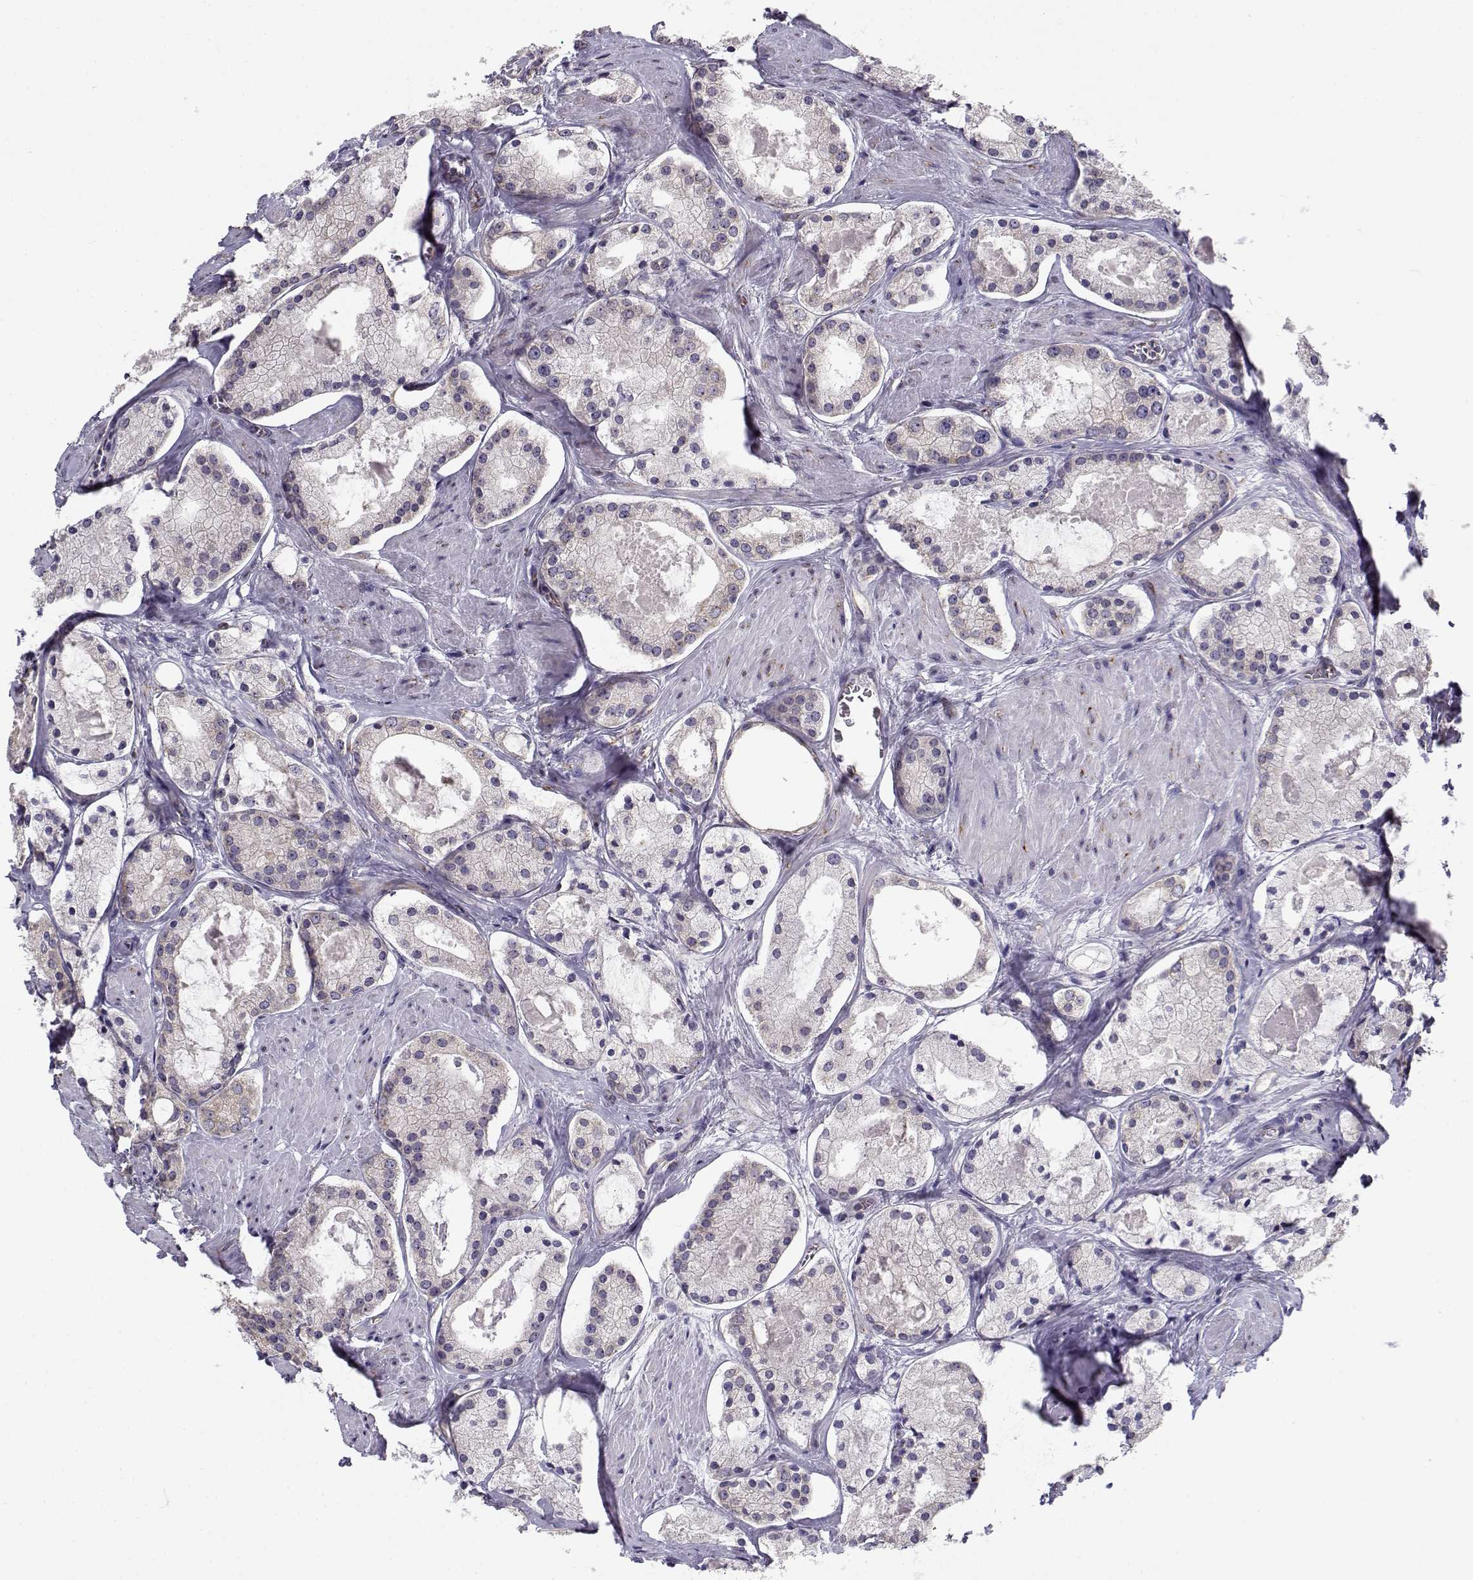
{"staining": {"intensity": "negative", "quantity": "none", "location": "none"}, "tissue": "prostate cancer", "cell_type": "Tumor cells", "image_type": "cancer", "snomed": [{"axis": "morphology", "description": "Adenocarcinoma, NOS"}, {"axis": "morphology", "description": "Adenocarcinoma, High grade"}, {"axis": "topography", "description": "Prostate"}], "caption": "Tumor cells show no significant staining in prostate adenocarcinoma. (Immunohistochemistry (ihc), brightfield microscopy, high magnification).", "gene": "BEND6", "patient": {"sex": "male", "age": 64}}